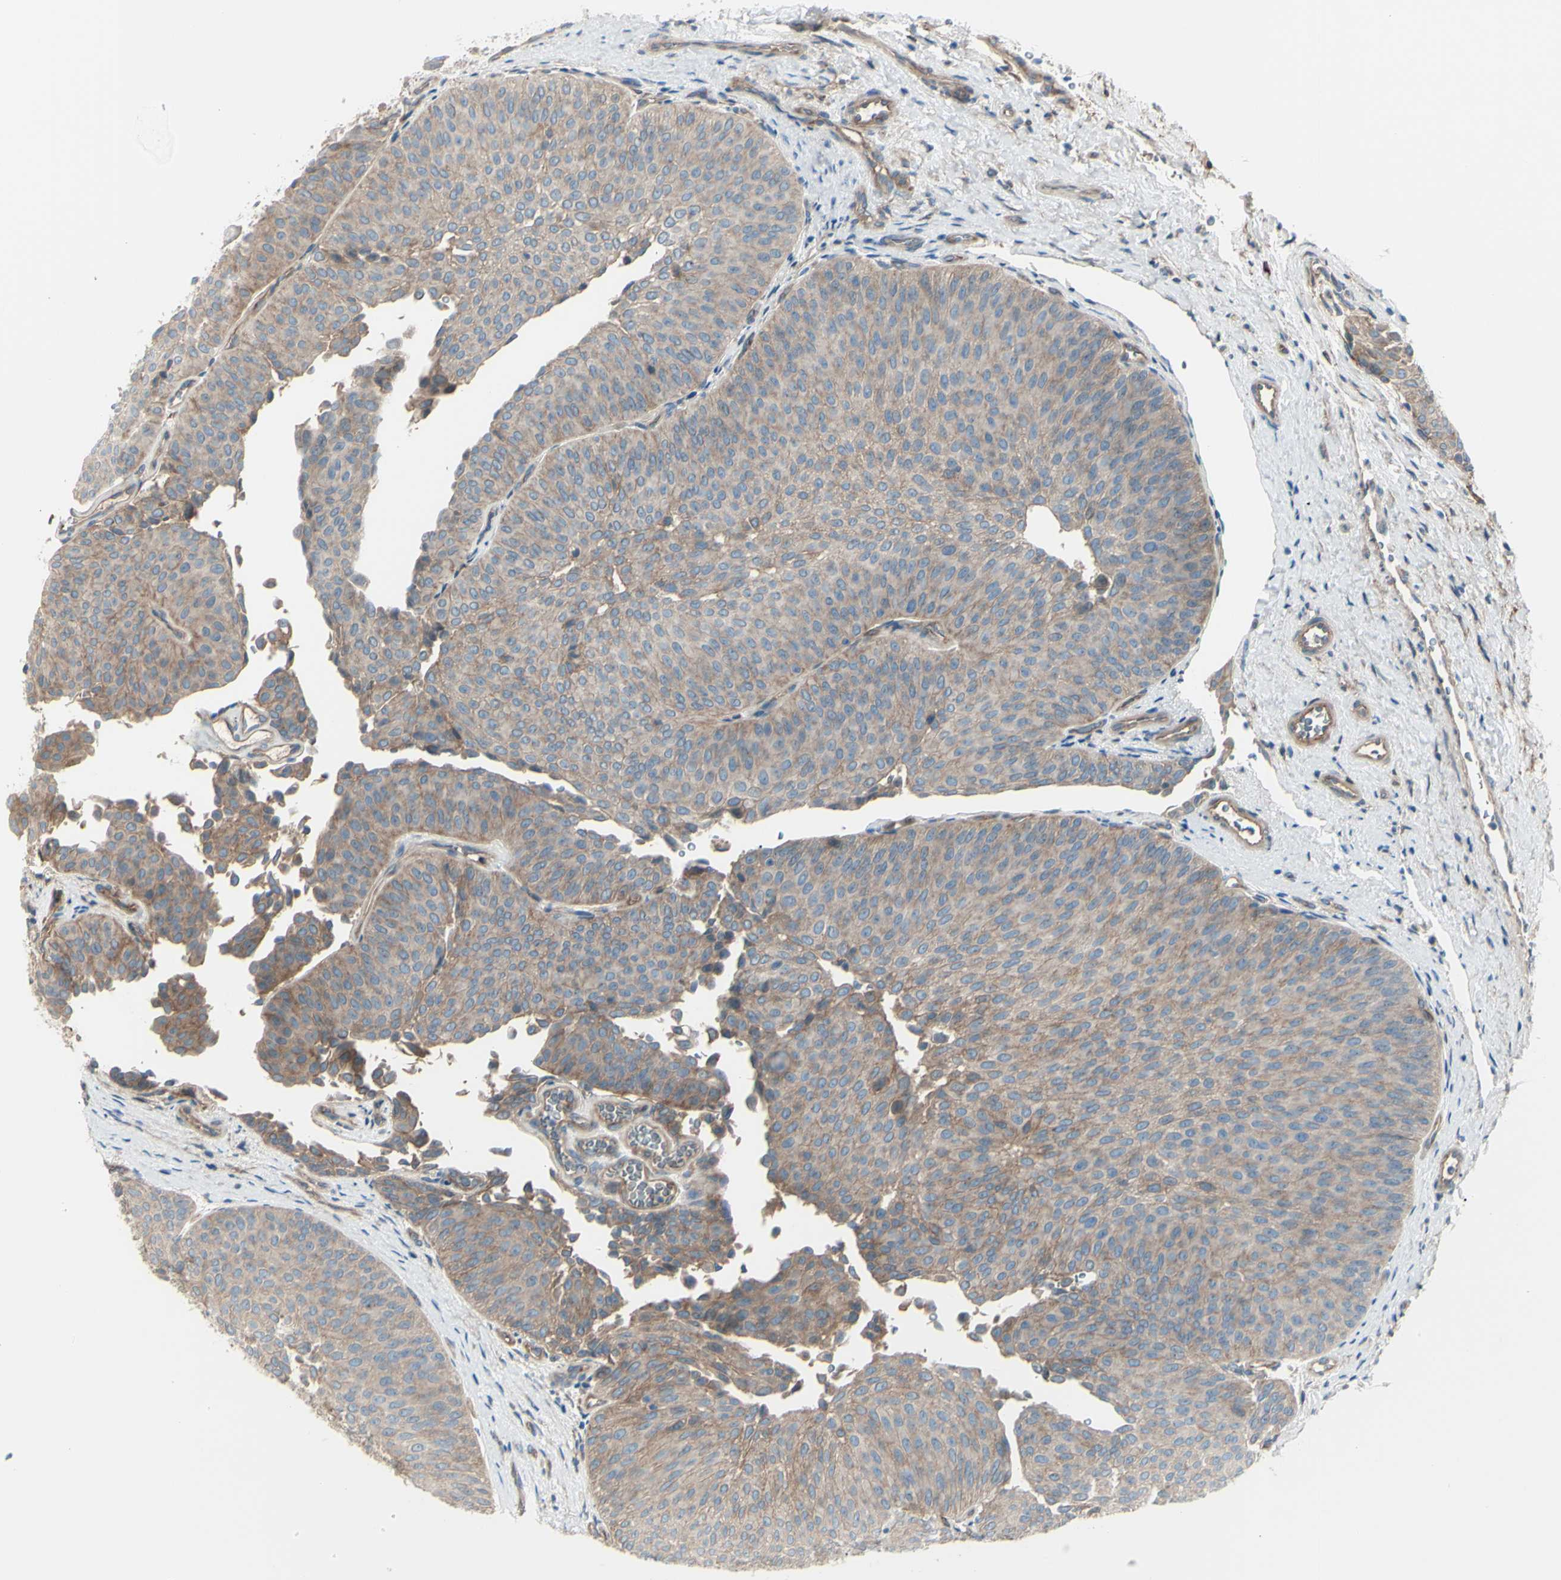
{"staining": {"intensity": "moderate", "quantity": ">75%", "location": "cytoplasmic/membranous"}, "tissue": "urothelial cancer", "cell_type": "Tumor cells", "image_type": "cancer", "snomed": [{"axis": "morphology", "description": "Urothelial carcinoma, Low grade"}, {"axis": "topography", "description": "Urinary bladder"}], "caption": "Urothelial carcinoma (low-grade) stained with a brown dye exhibits moderate cytoplasmic/membranous positive expression in approximately >75% of tumor cells.", "gene": "PCDHGA2", "patient": {"sex": "female", "age": 60}}